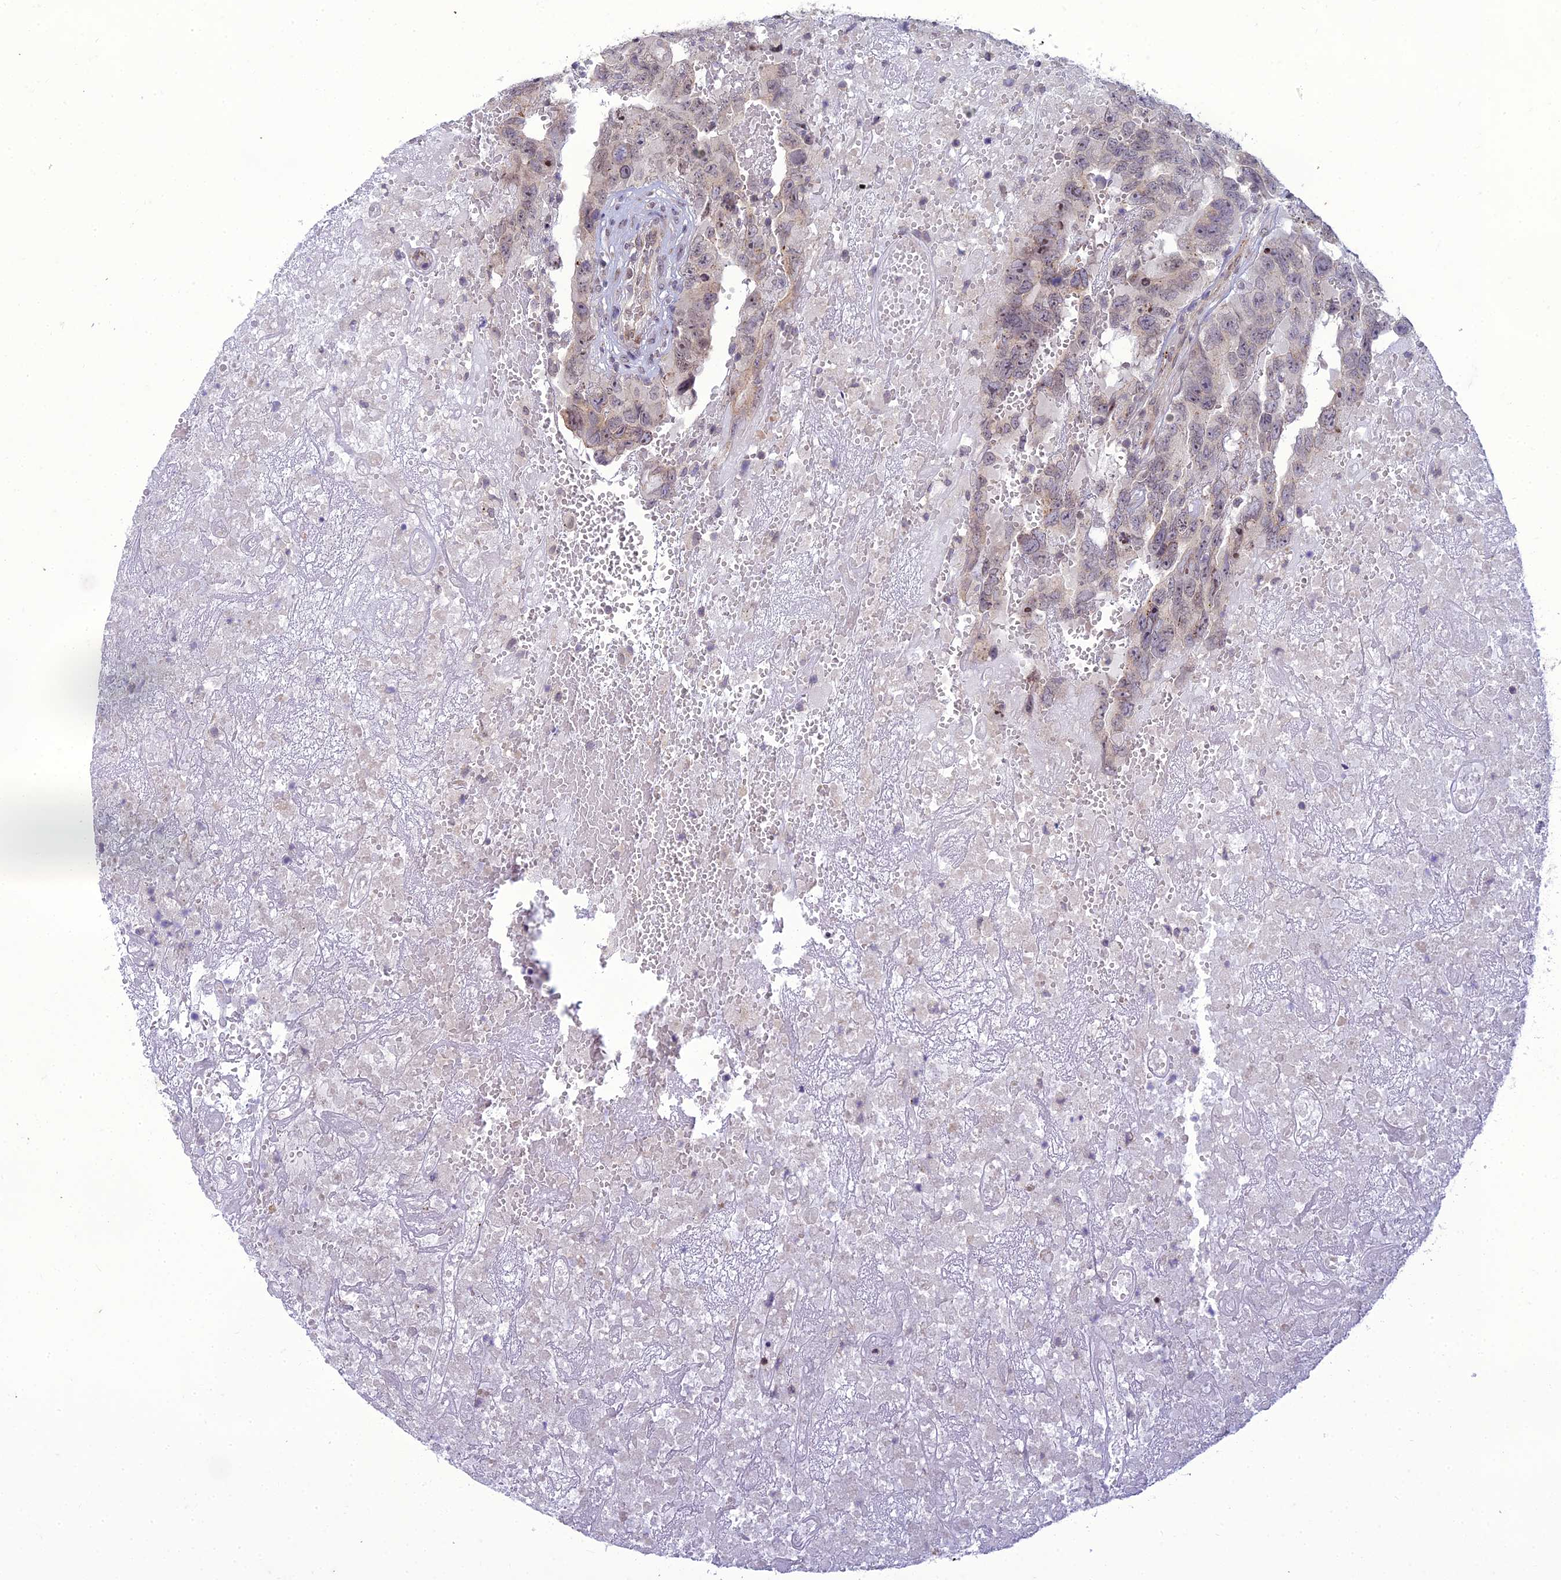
{"staining": {"intensity": "moderate", "quantity": "25%-75%", "location": "nuclear"}, "tissue": "testis cancer", "cell_type": "Tumor cells", "image_type": "cancer", "snomed": [{"axis": "morphology", "description": "Carcinoma, Embryonal, NOS"}, {"axis": "topography", "description": "Testis"}], "caption": "Embryonal carcinoma (testis) tissue demonstrates moderate nuclear expression in approximately 25%-75% of tumor cells, visualized by immunohistochemistry. The staining was performed using DAB to visualize the protein expression in brown, while the nuclei were stained in blue with hematoxylin (Magnification: 20x).", "gene": "DTX2", "patient": {"sex": "male", "age": 45}}